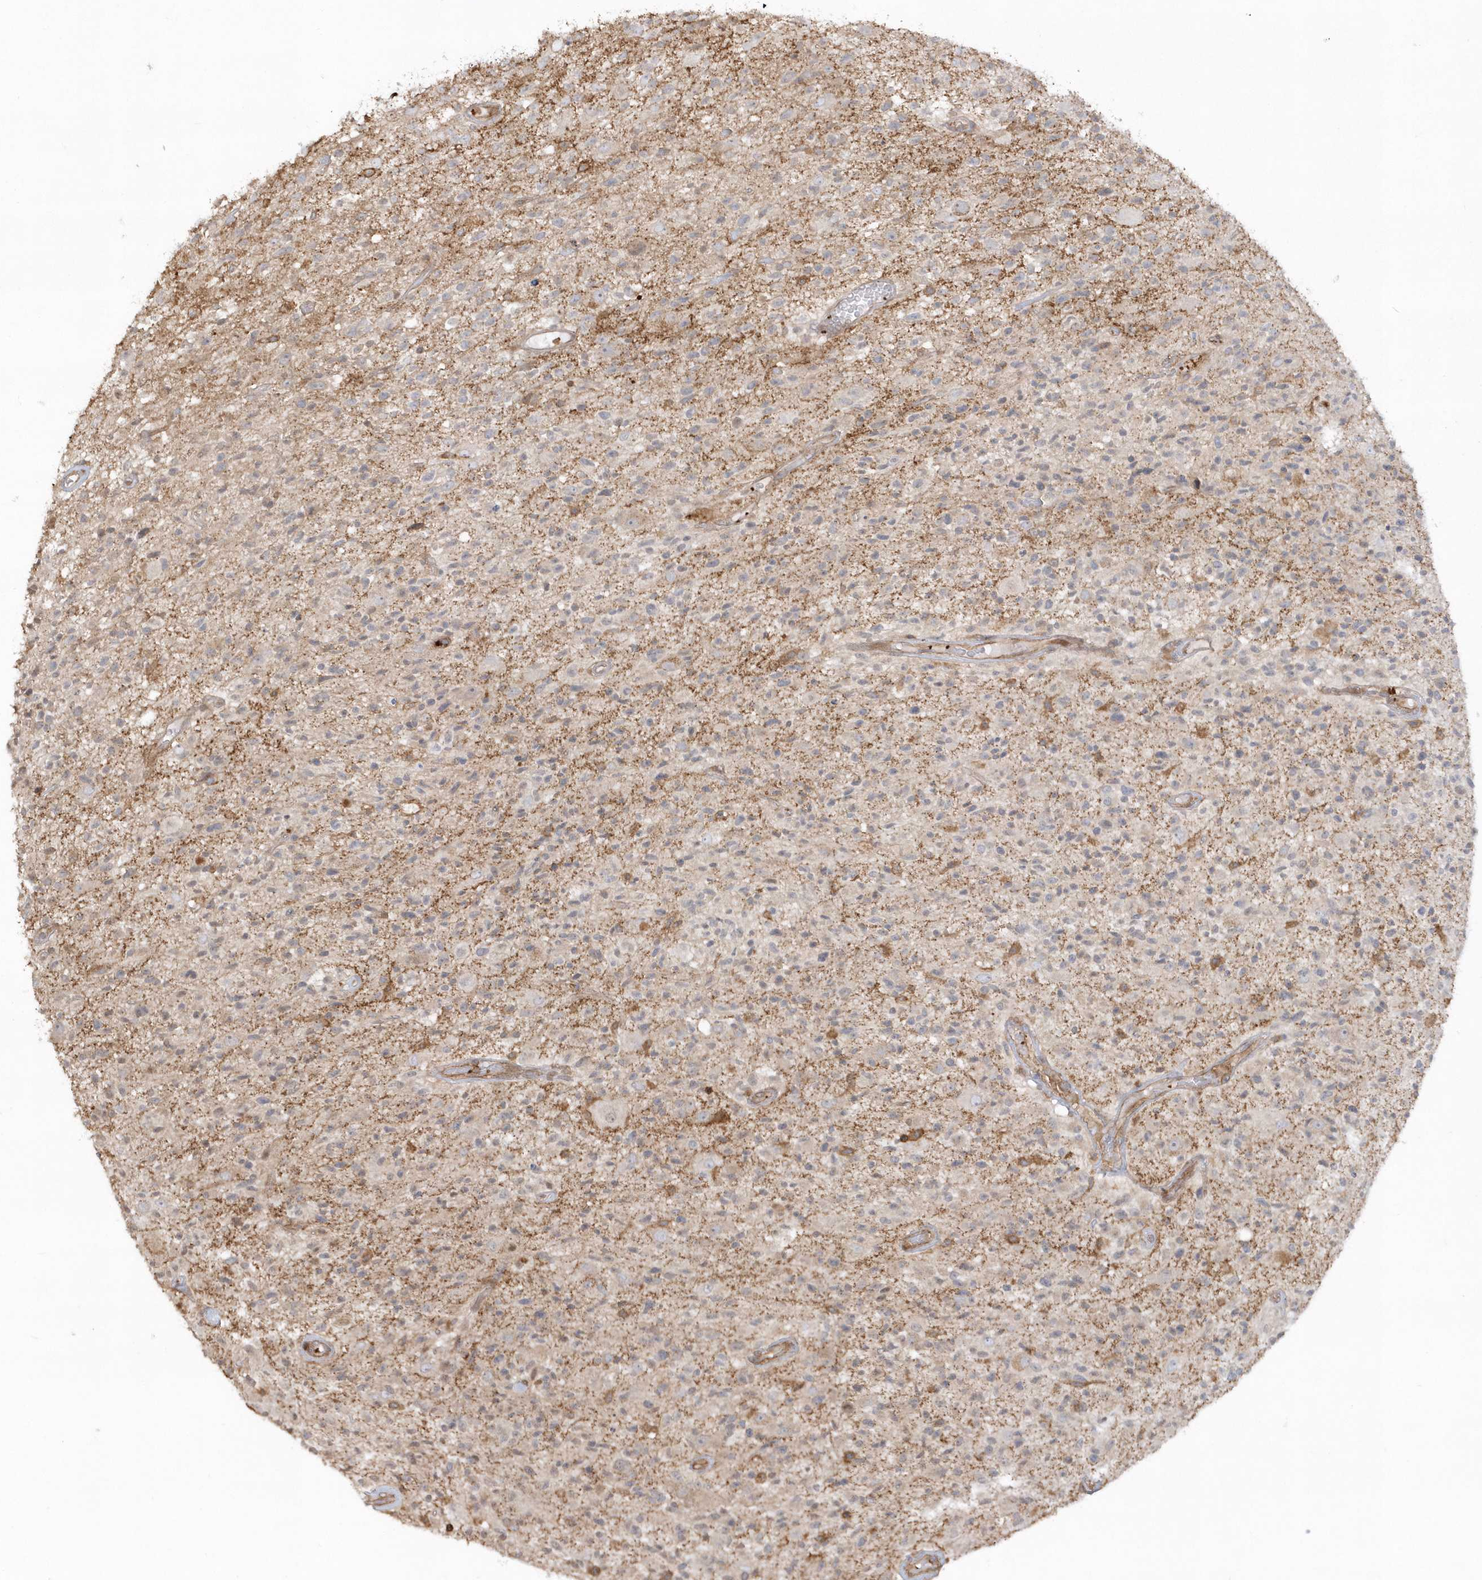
{"staining": {"intensity": "negative", "quantity": "none", "location": "none"}, "tissue": "glioma", "cell_type": "Tumor cells", "image_type": "cancer", "snomed": [{"axis": "morphology", "description": "Glioma, malignant, High grade"}, {"axis": "morphology", "description": "Glioblastoma, NOS"}, {"axis": "topography", "description": "Brain"}], "caption": "Micrograph shows no protein positivity in tumor cells of glioma tissue. (DAB (3,3'-diaminobenzidine) immunohistochemistry, high magnification).", "gene": "BSN", "patient": {"sex": "male", "age": 60}}